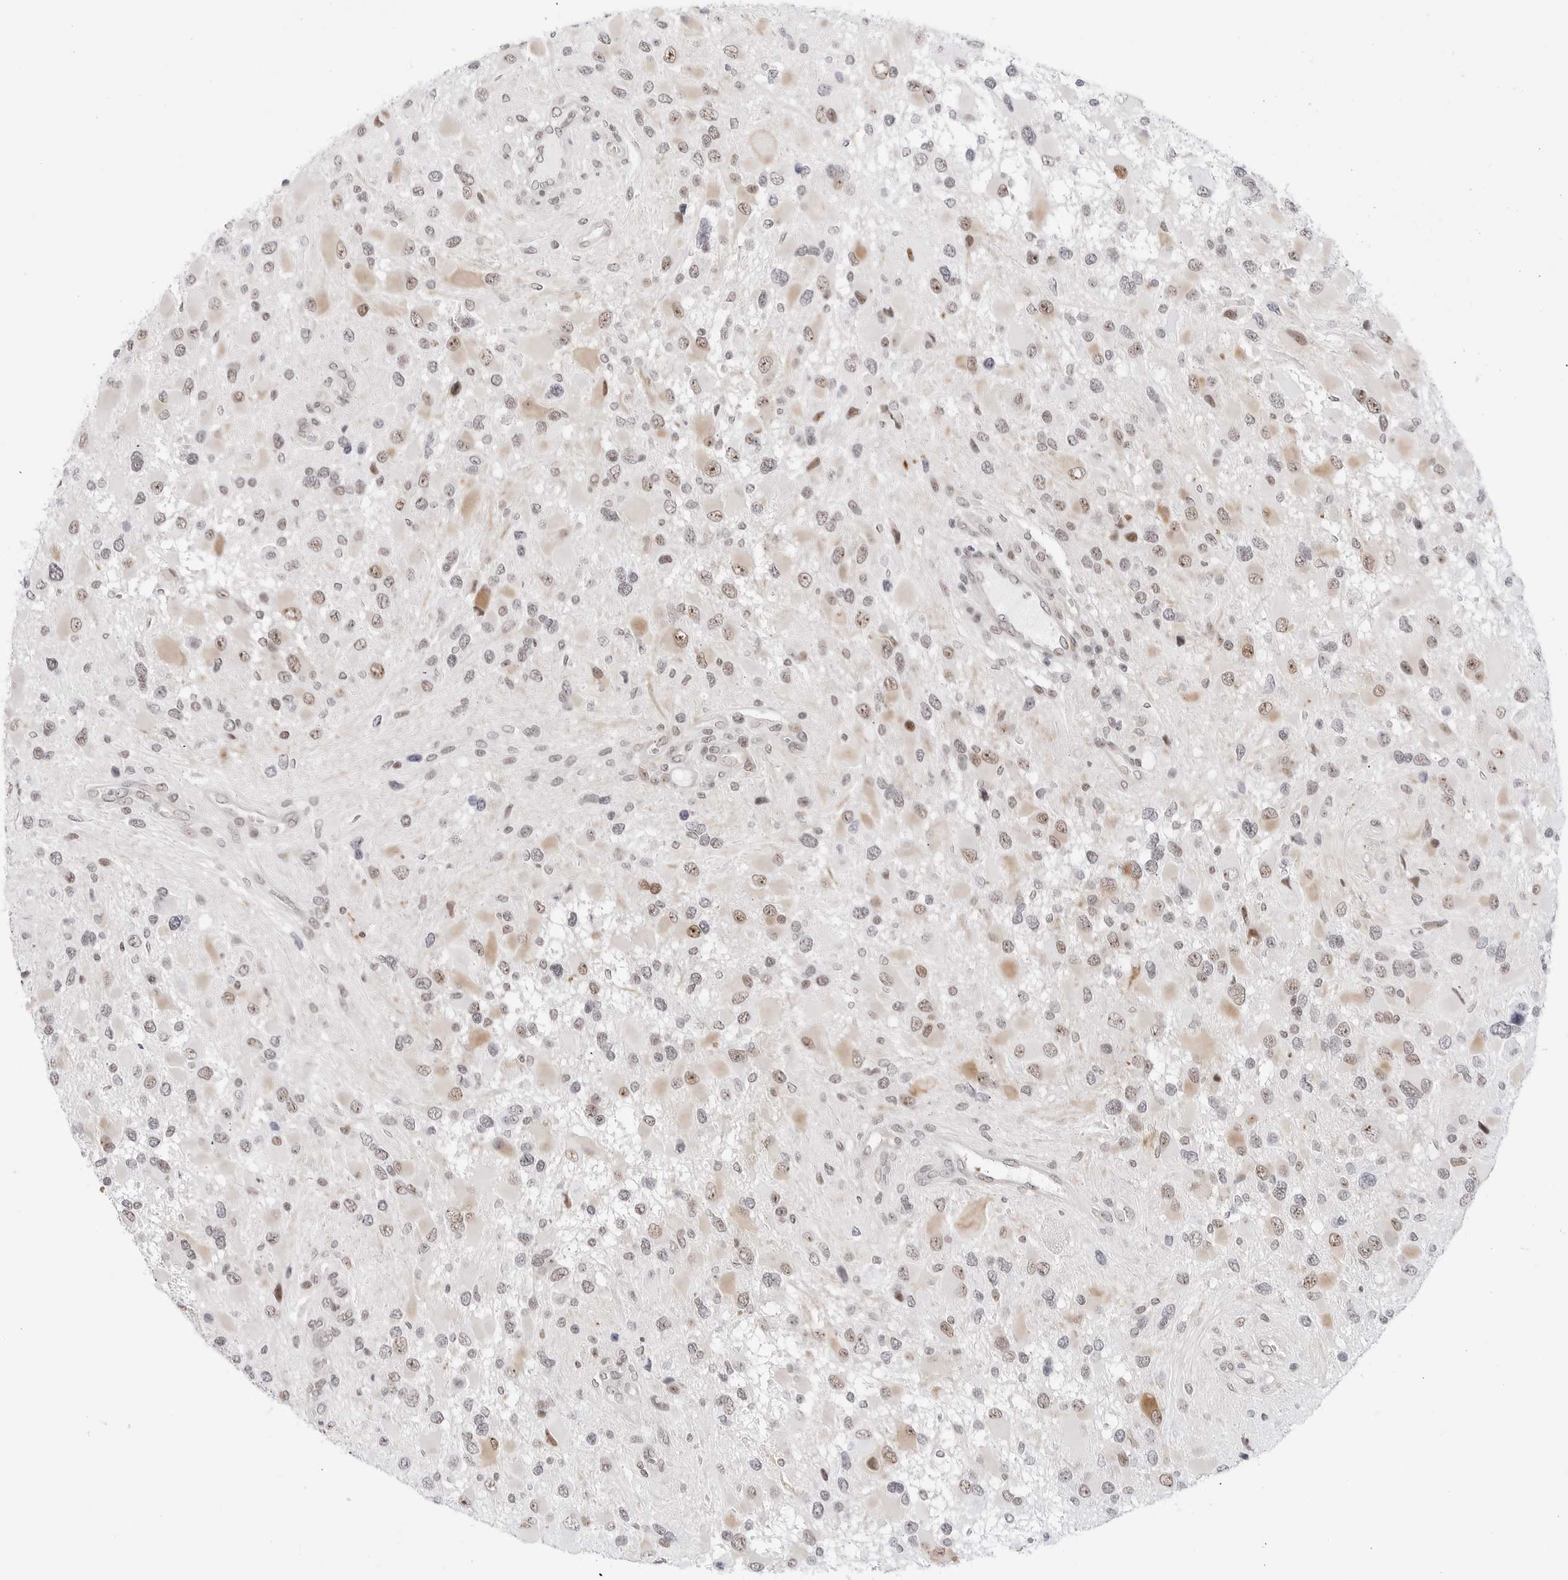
{"staining": {"intensity": "moderate", "quantity": "25%-75%", "location": "cytoplasmic/membranous,nuclear"}, "tissue": "glioma", "cell_type": "Tumor cells", "image_type": "cancer", "snomed": [{"axis": "morphology", "description": "Glioma, malignant, High grade"}, {"axis": "topography", "description": "Brain"}], "caption": "Immunohistochemistry of glioma exhibits medium levels of moderate cytoplasmic/membranous and nuclear positivity in about 25%-75% of tumor cells. Ihc stains the protein of interest in brown and the nuclei are stained blue.", "gene": "C1orf162", "patient": {"sex": "male", "age": 53}}